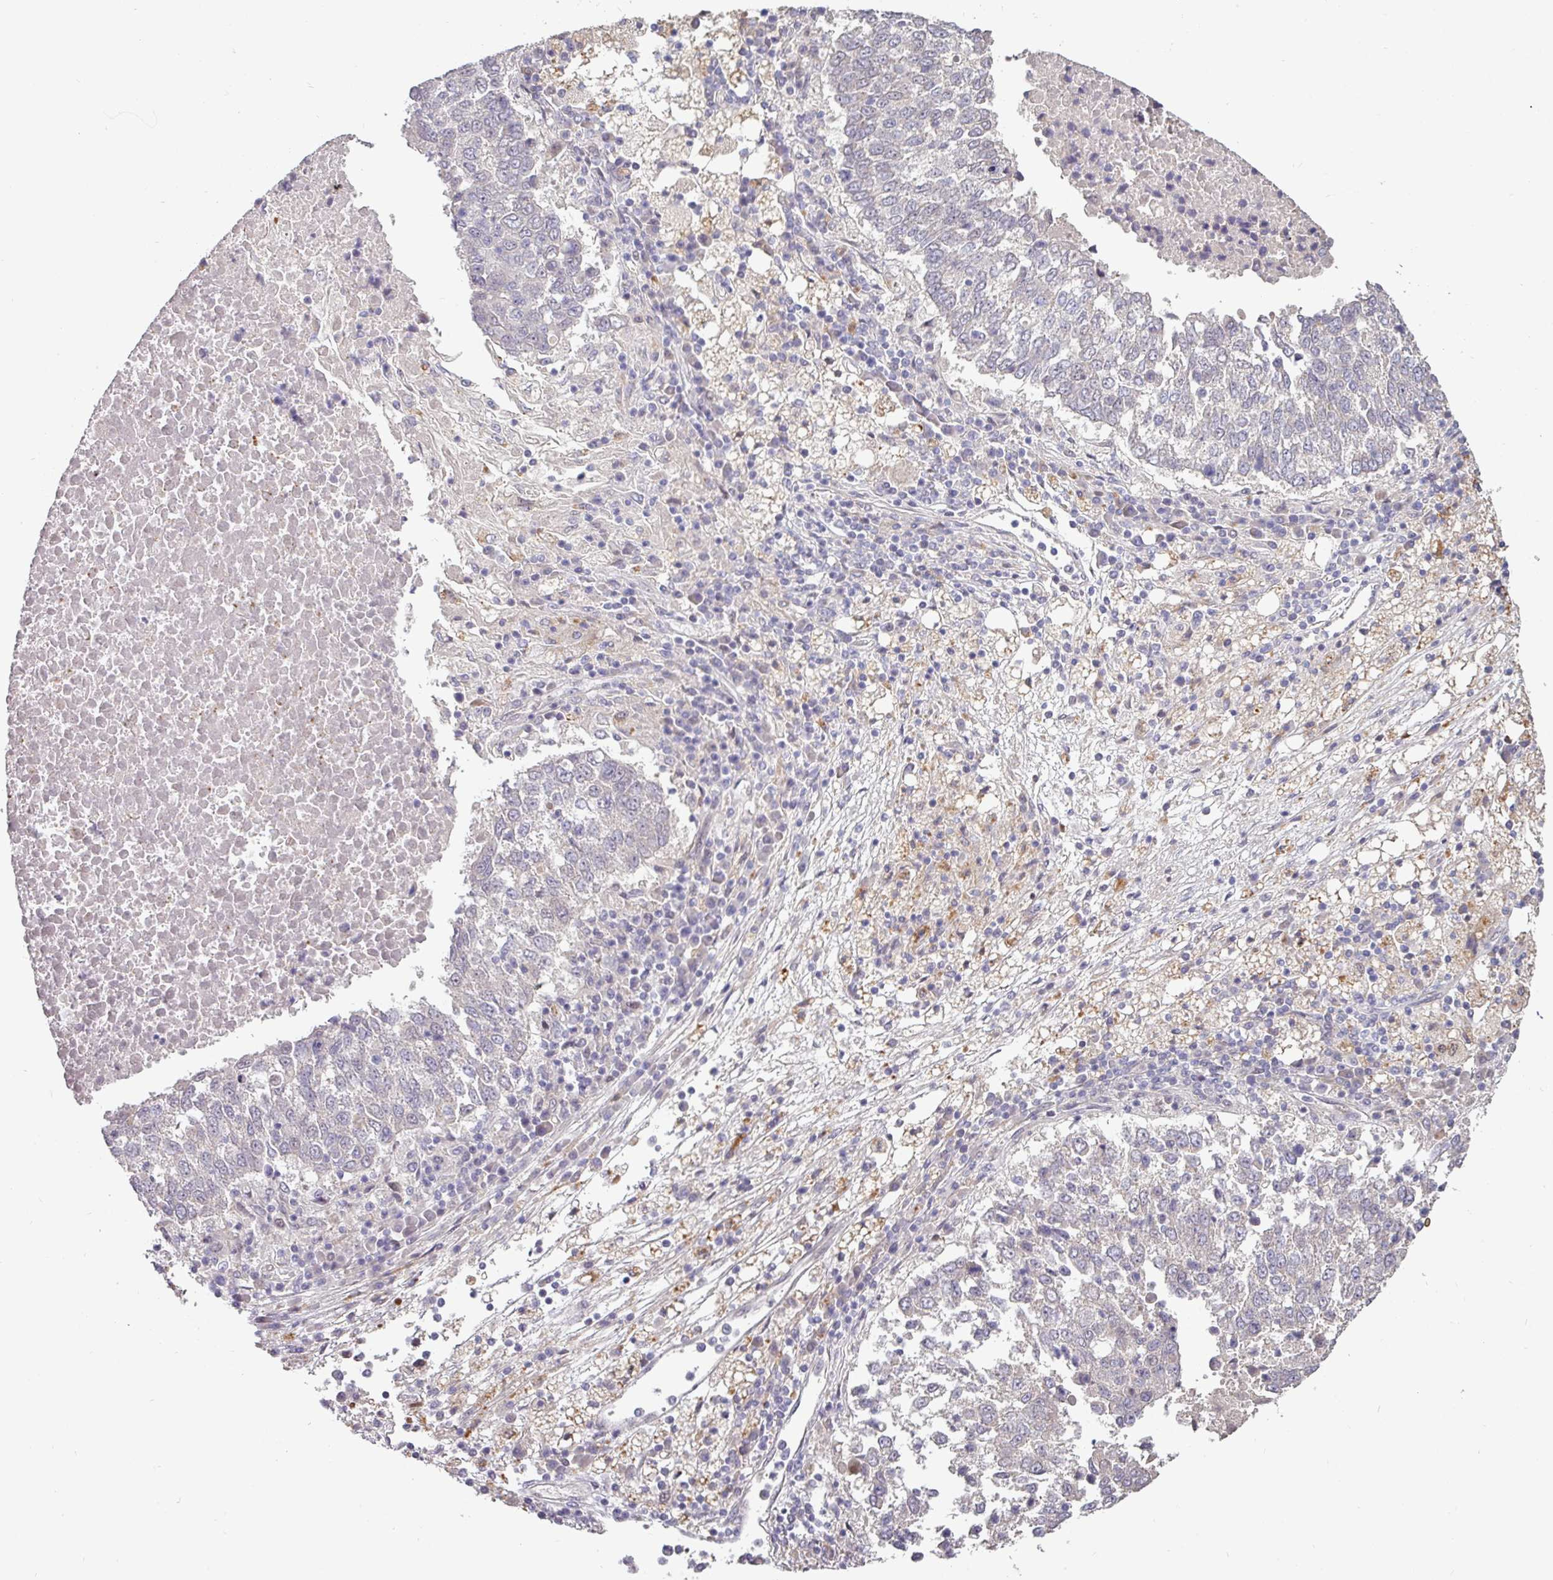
{"staining": {"intensity": "negative", "quantity": "none", "location": "none"}, "tissue": "lung cancer", "cell_type": "Tumor cells", "image_type": "cancer", "snomed": [{"axis": "morphology", "description": "Squamous cell carcinoma, NOS"}, {"axis": "topography", "description": "Lung"}], "caption": "The image displays no significant positivity in tumor cells of lung cancer.", "gene": "SWSAP1", "patient": {"sex": "male", "age": 73}}